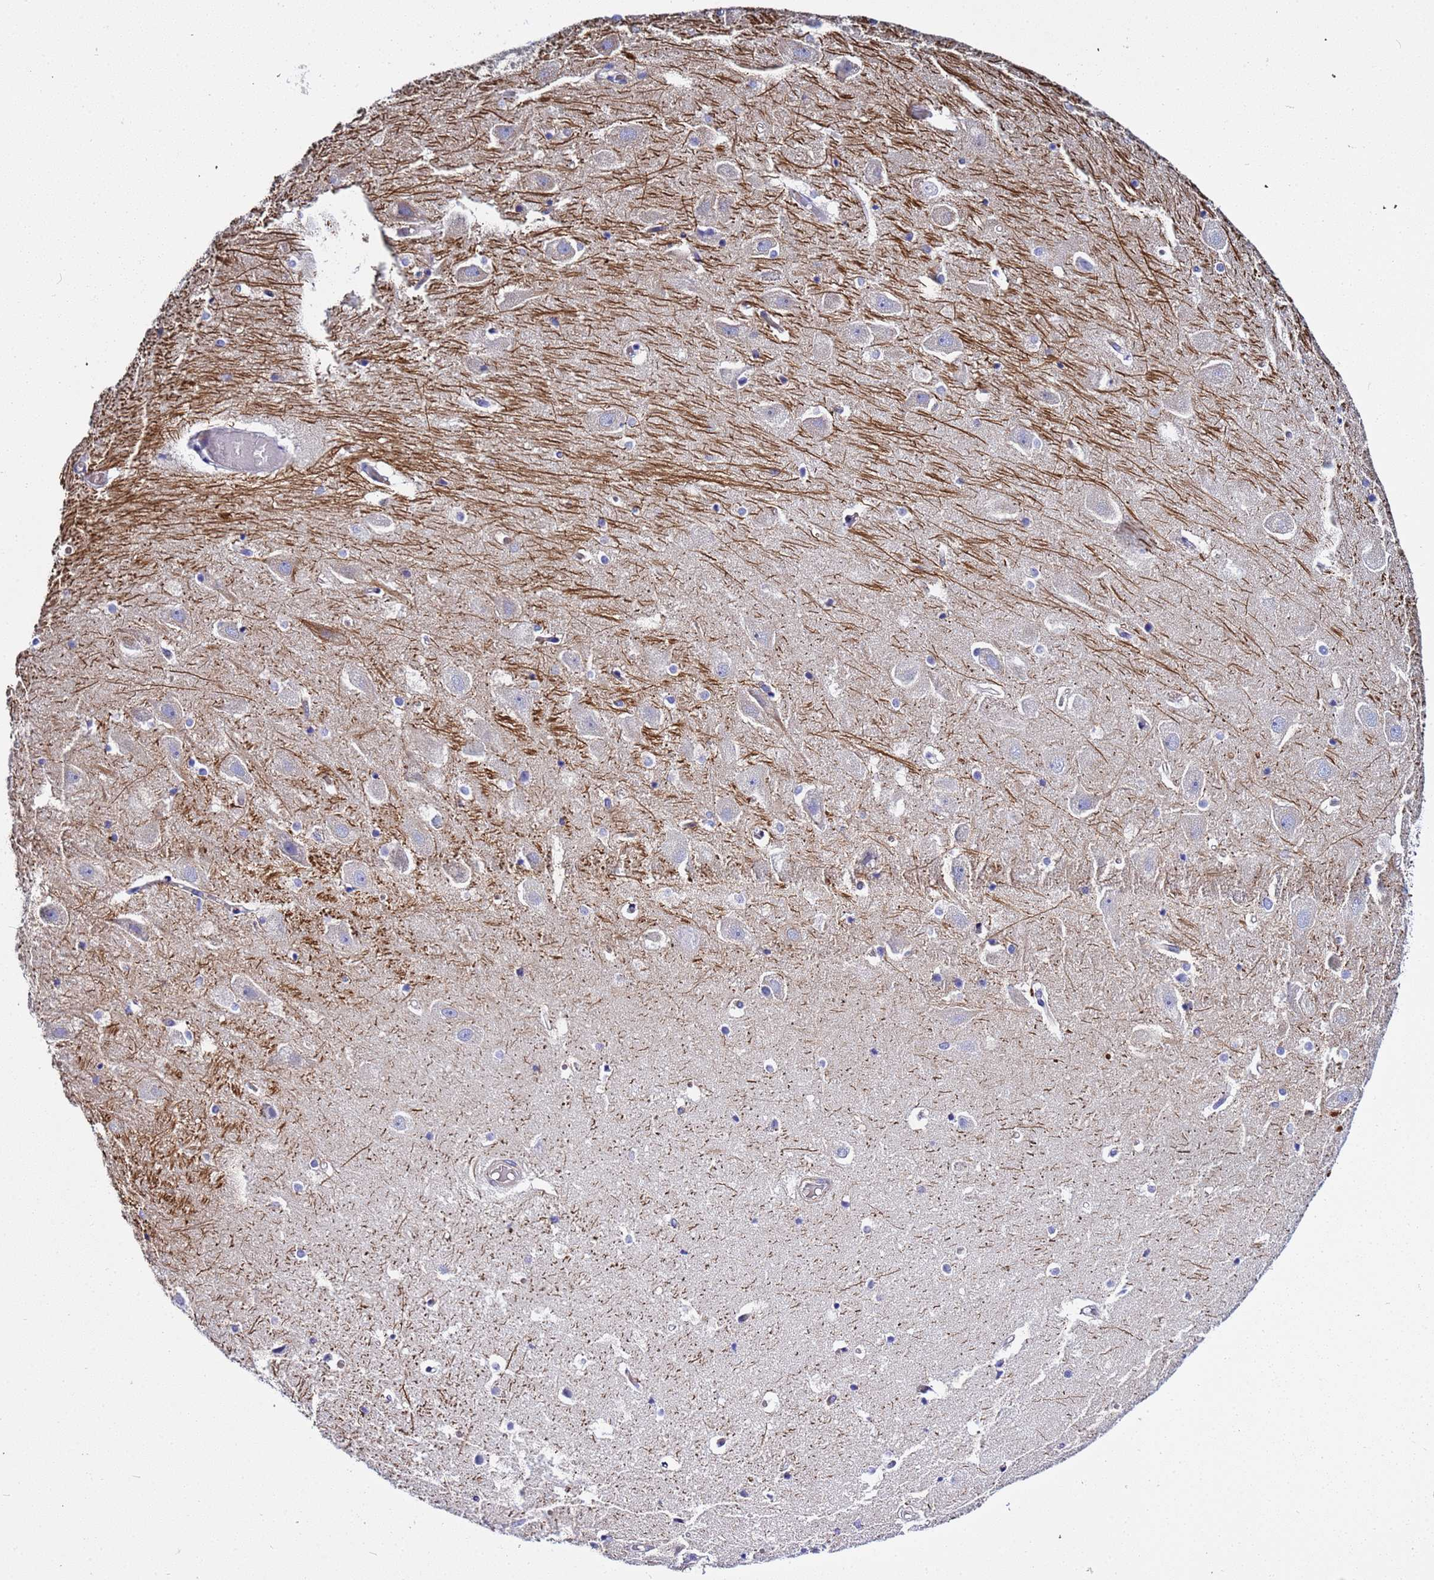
{"staining": {"intensity": "negative", "quantity": "none", "location": "none"}, "tissue": "hippocampus", "cell_type": "Glial cells", "image_type": "normal", "snomed": [{"axis": "morphology", "description": "Normal tissue, NOS"}, {"axis": "topography", "description": "Hippocampus"}], "caption": "Glial cells show no significant positivity in unremarkable hippocampus.", "gene": "USP18", "patient": {"sex": "female", "age": 52}}